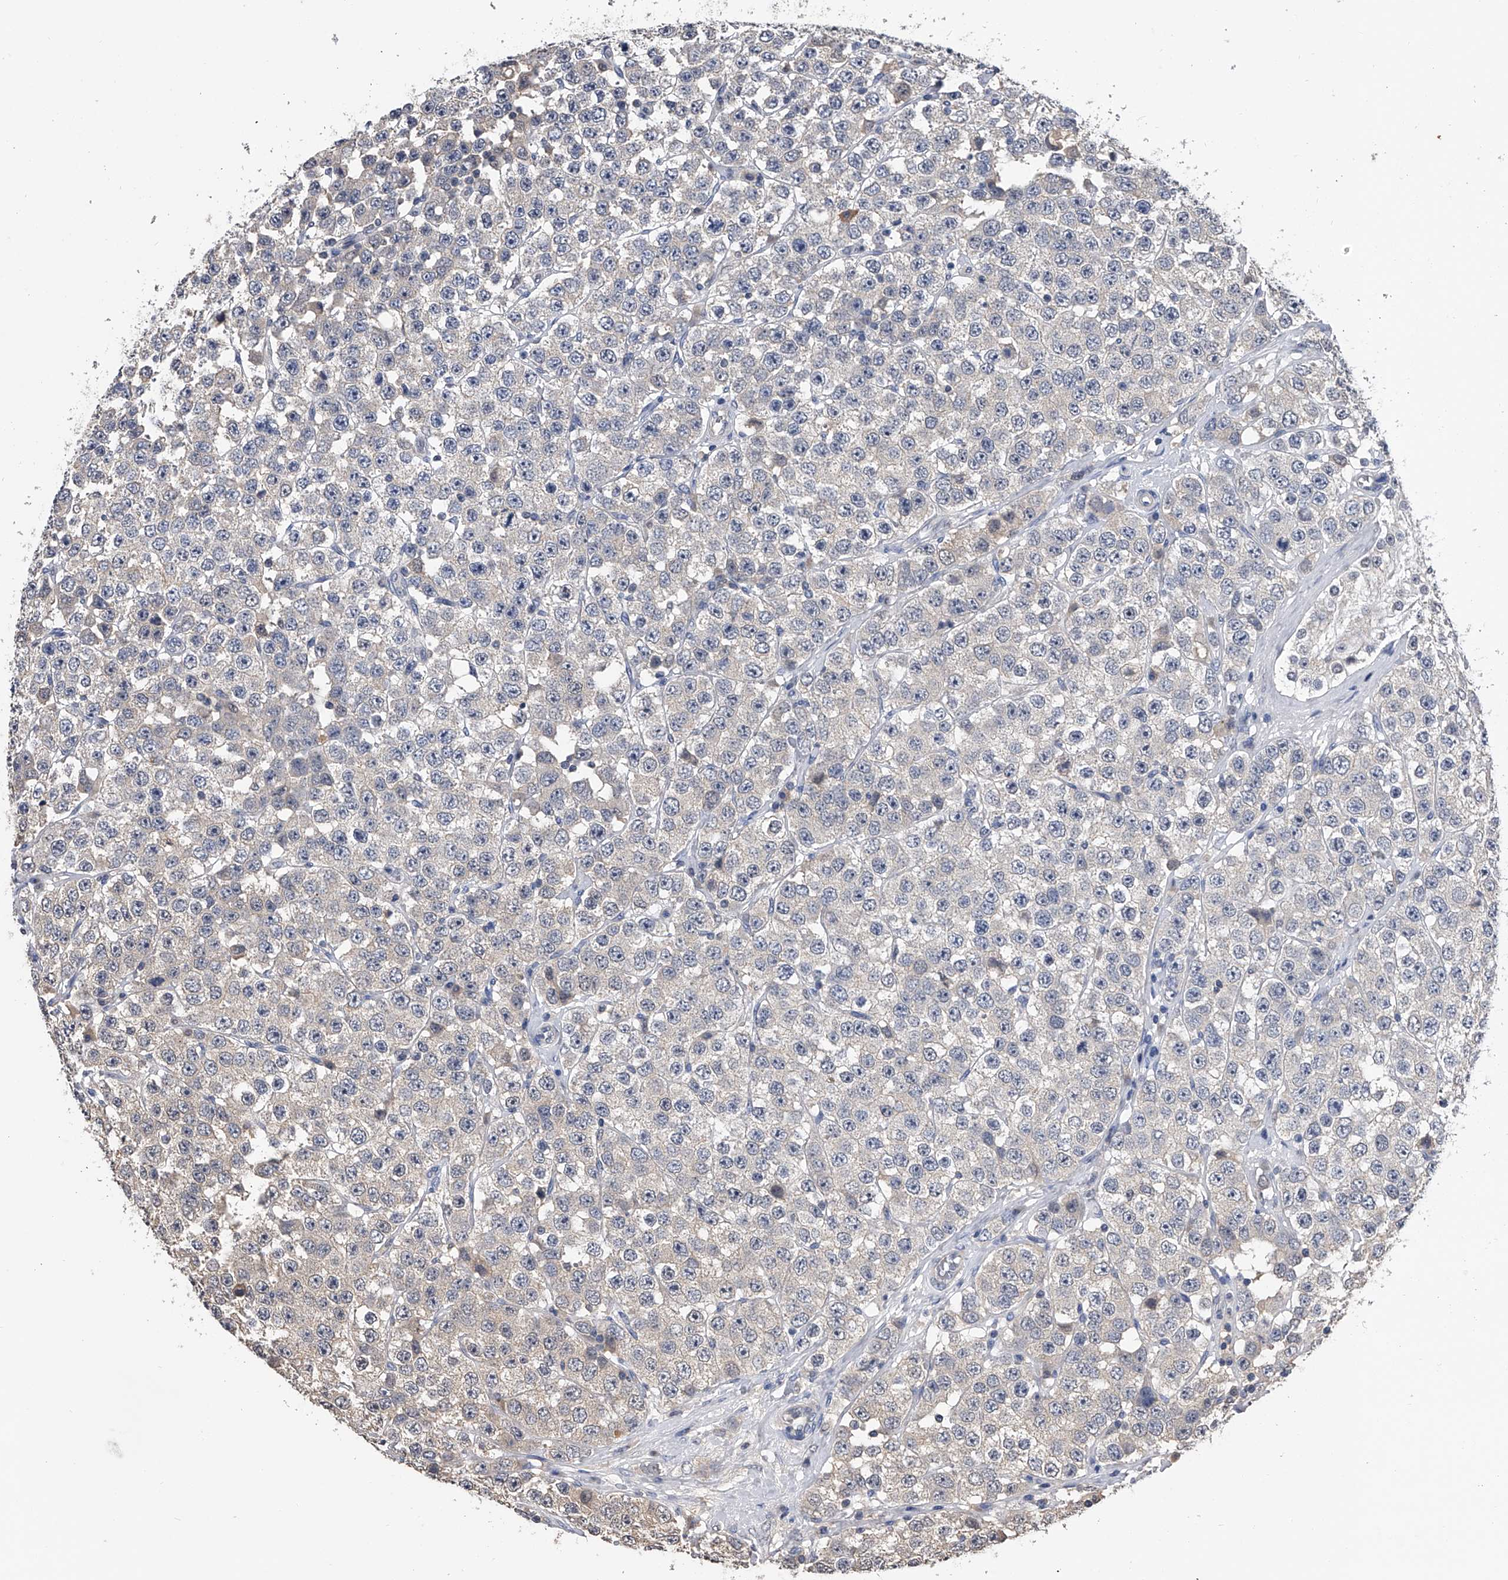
{"staining": {"intensity": "negative", "quantity": "none", "location": "none"}, "tissue": "testis cancer", "cell_type": "Tumor cells", "image_type": "cancer", "snomed": [{"axis": "morphology", "description": "Seminoma, NOS"}, {"axis": "topography", "description": "Testis"}], "caption": "Tumor cells show no significant expression in testis cancer.", "gene": "EFCAB7", "patient": {"sex": "male", "age": 28}}